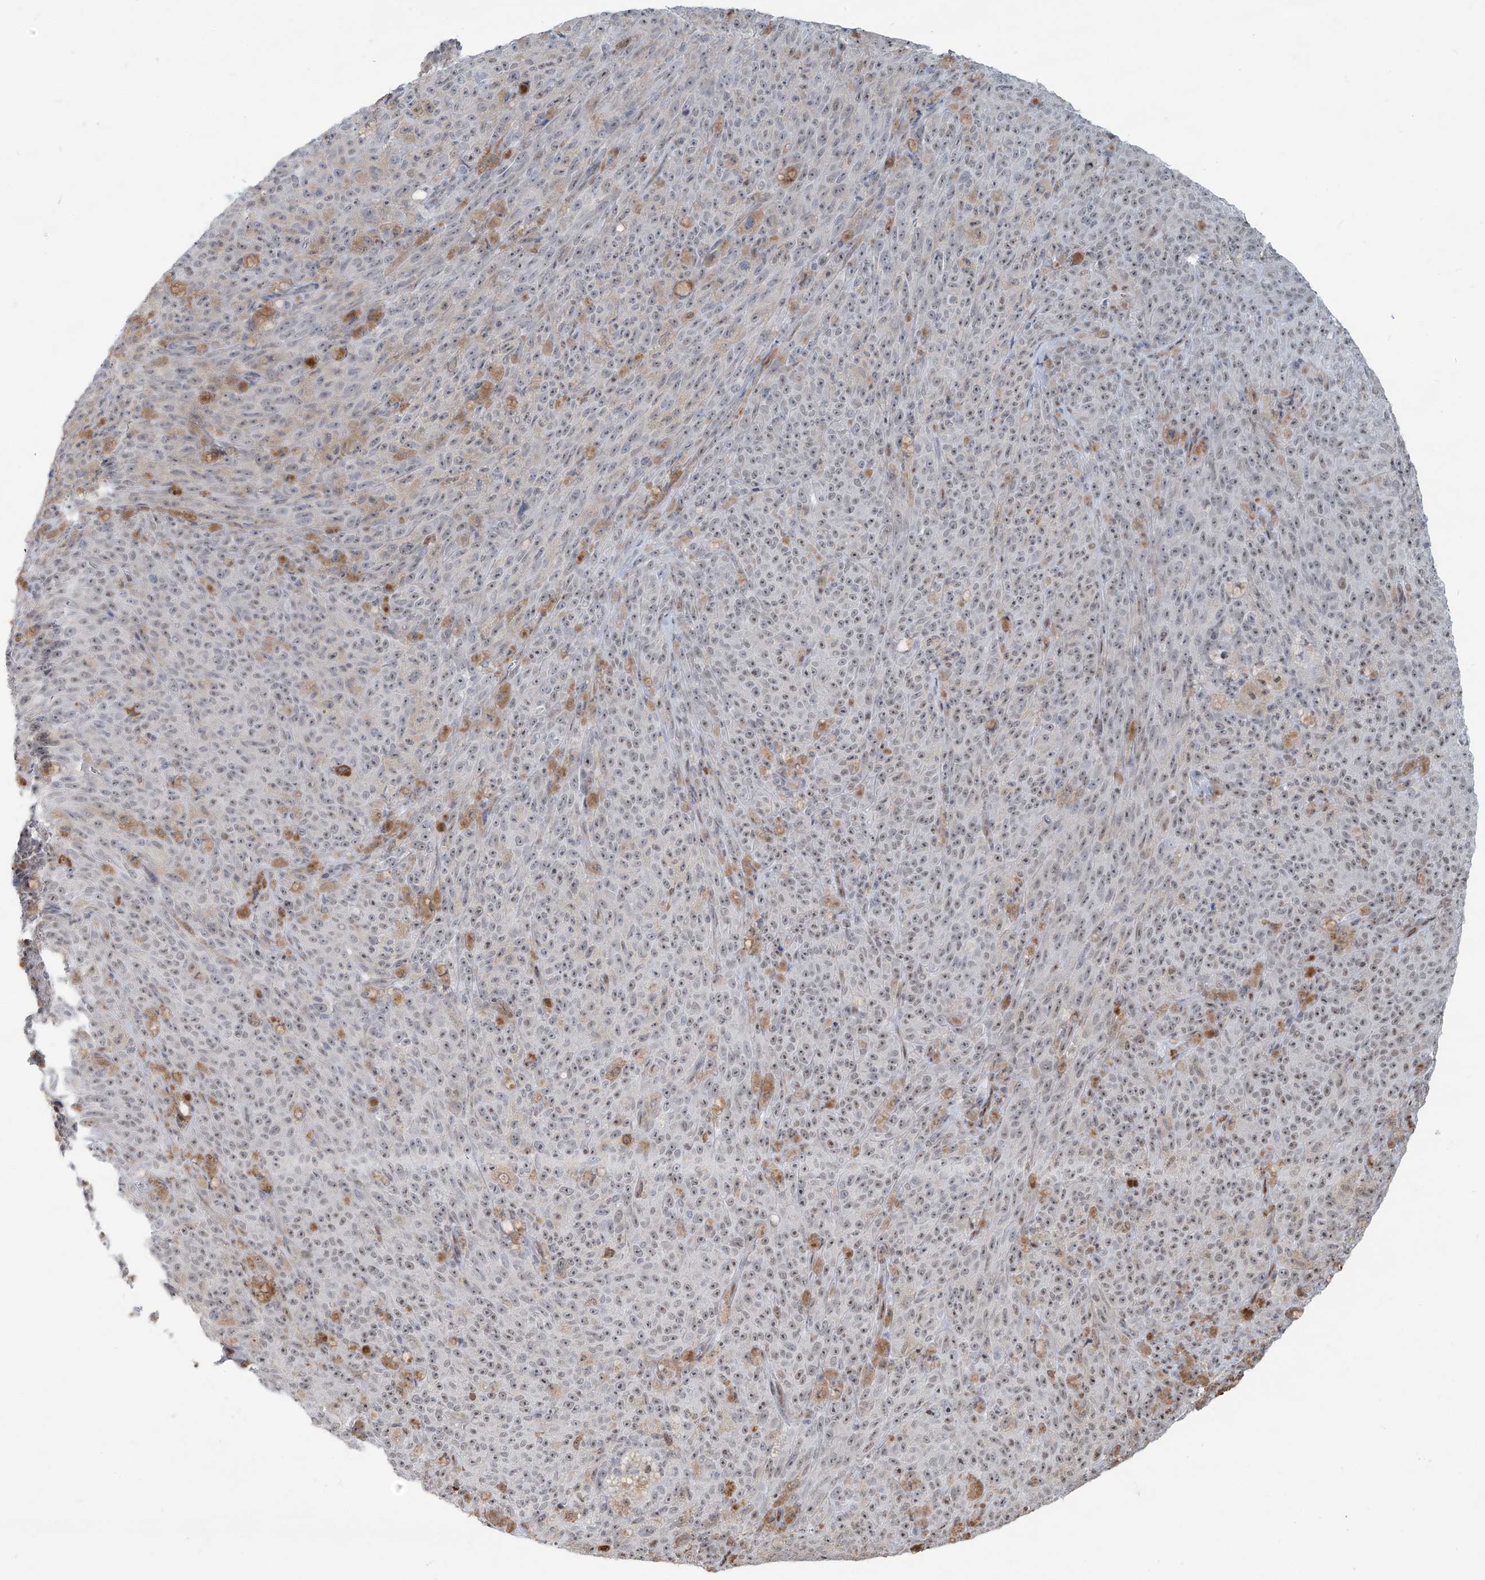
{"staining": {"intensity": "strong", "quantity": "25%-75%", "location": "nuclear"}, "tissue": "melanoma", "cell_type": "Tumor cells", "image_type": "cancer", "snomed": [{"axis": "morphology", "description": "Malignant melanoma, NOS"}, {"axis": "topography", "description": "Skin"}], "caption": "Immunohistochemical staining of human melanoma displays high levels of strong nuclear positivity in about 25%-75% of tumor cells. The staining was performed using DAB to visualize the protein expression in brown, while the nuclei were stained in blue with hematoxylin (Magnification: 20x).", "gene": "SARNP", "patient": {"sex": "female", "age": 82}}